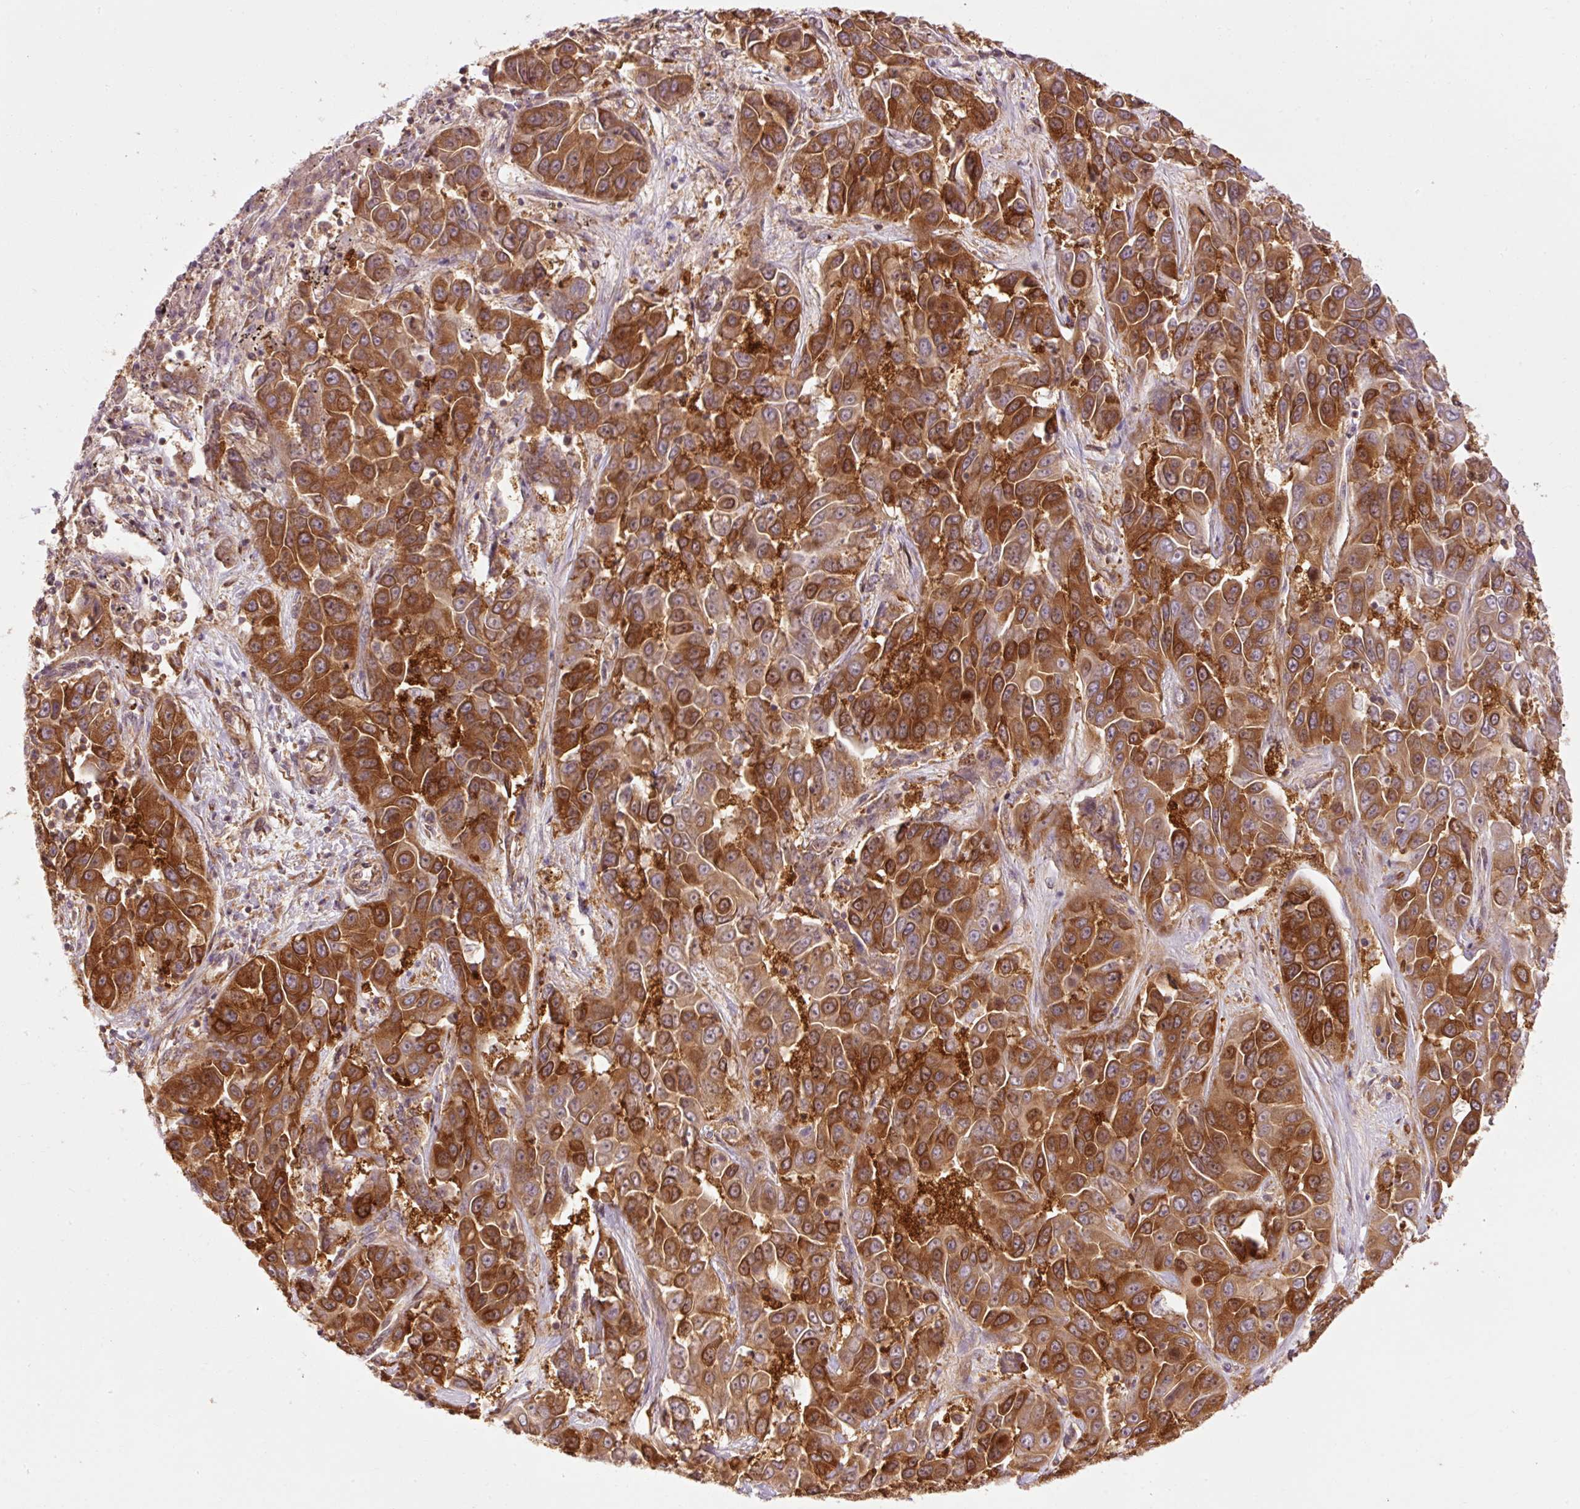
{"staining": {"intensity": "strong", "quantity": ">75%", "location": "cytoplasmic/membranous"}, "tissue": "liver cancer", "cell_type": "Tumor cells", "image_type": "cancer", "snomed": [{"axis": "morphology", "description": "Cholangiocarcinoma"}, {"axis": "topography", "description": "Liver"}], "caption": "Strong cytoplasmic/membranous staining is seen in approximately >75% of tumor cells in cholangiocarcinoma (liver).", "gene": "PDAP1", "patient": {"sex": "female", "age": 52}}